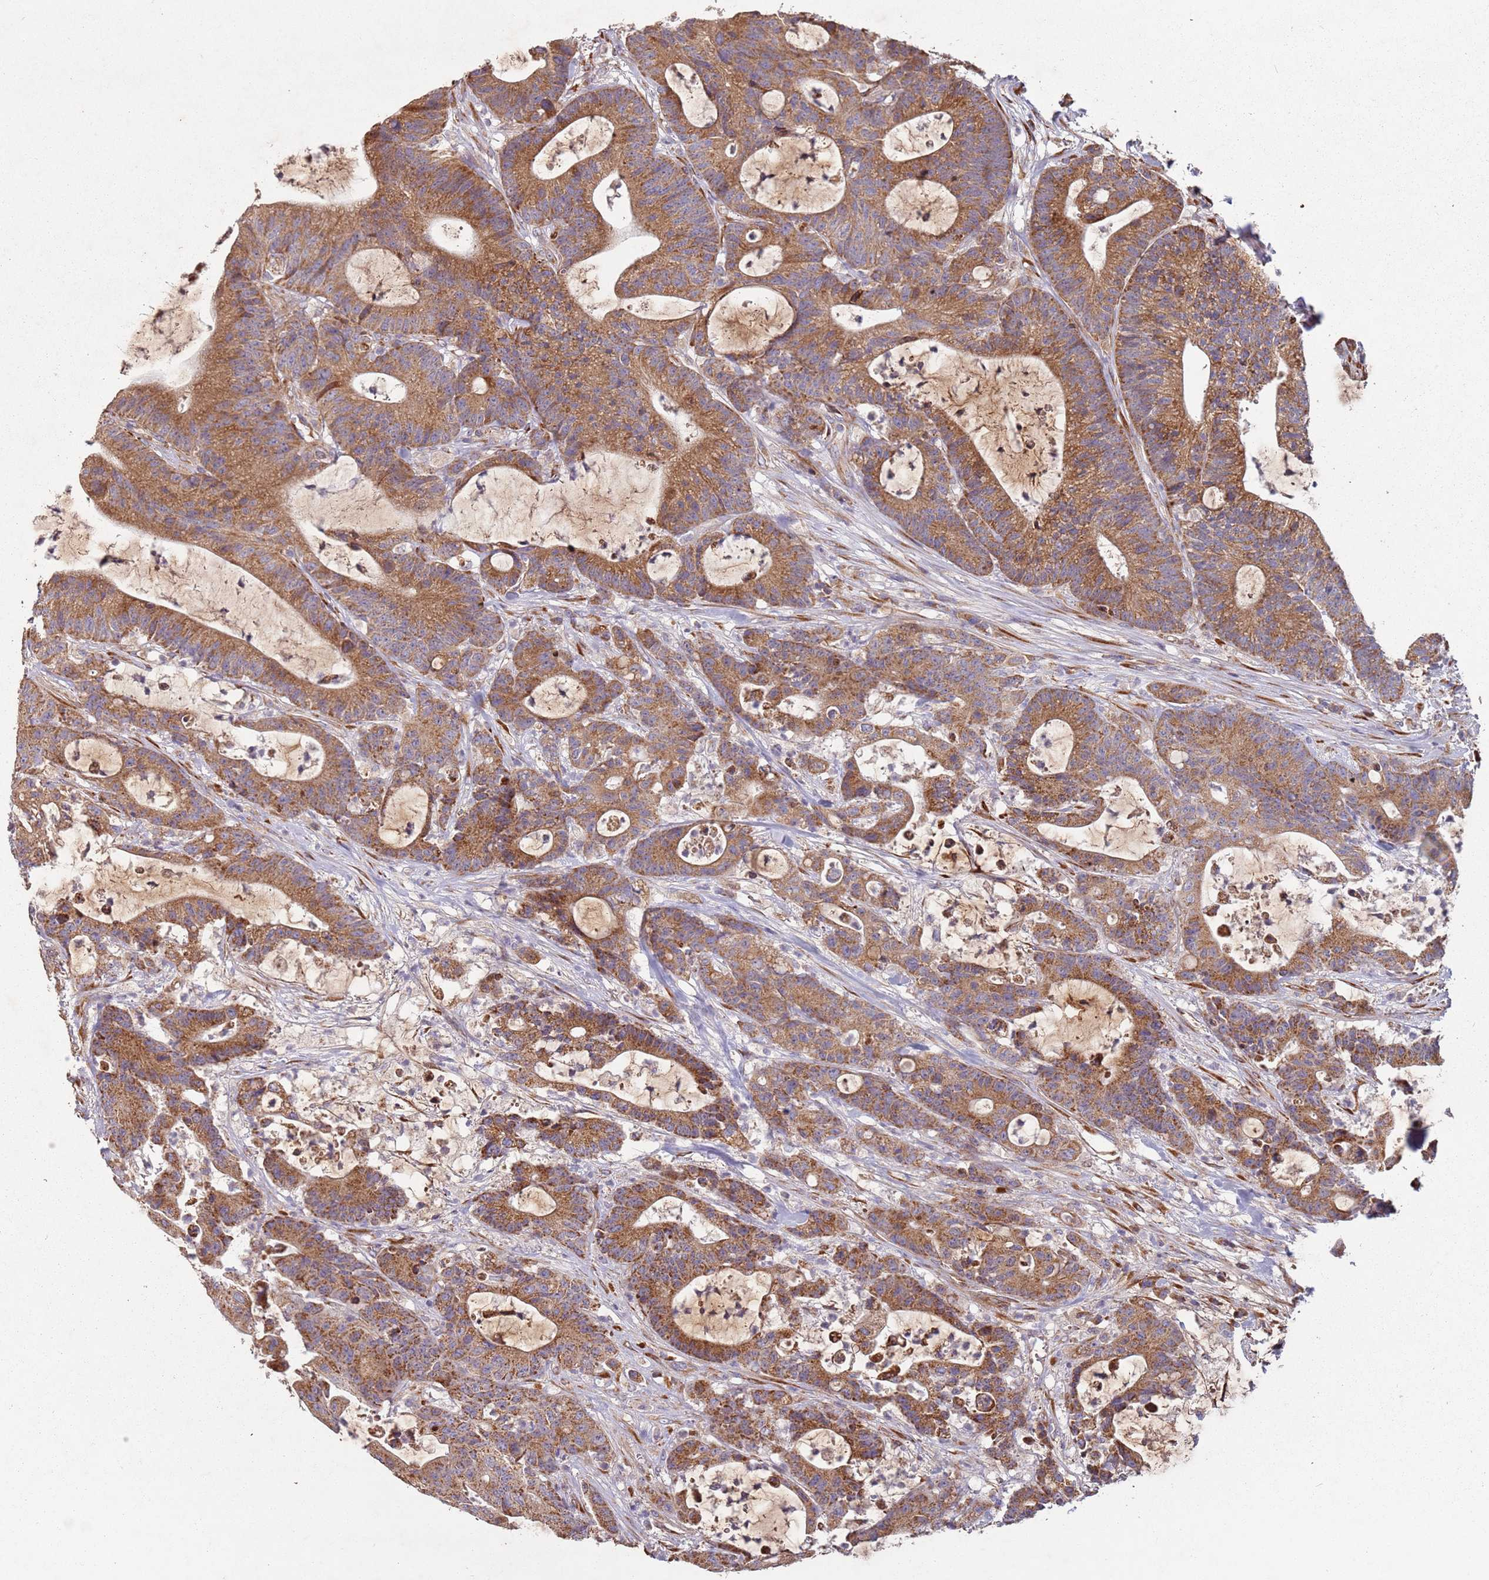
{"staining": {"intensity": "moderate", "quantity": ">75%", "location": "cytoplasmic/membranous"}, "tissue": "colorectal cancer", "cell_type": "Tumor cells", "image_type": "cancer", "snomed": [{"axis": "morphology", "description": "Adenocarcinoma, NOS"}, {"axis": "topography", "description": "Colon"}], "caption": "Approximately >75% of tumor cells in adenocarcinoma (colorectal) show moderate cytoplasmic/membranous protein positivity as visualized by brown immunohistochemical staining.", "gene": "ARFRP1", "patient": {"sex": "female", "age": 84}}